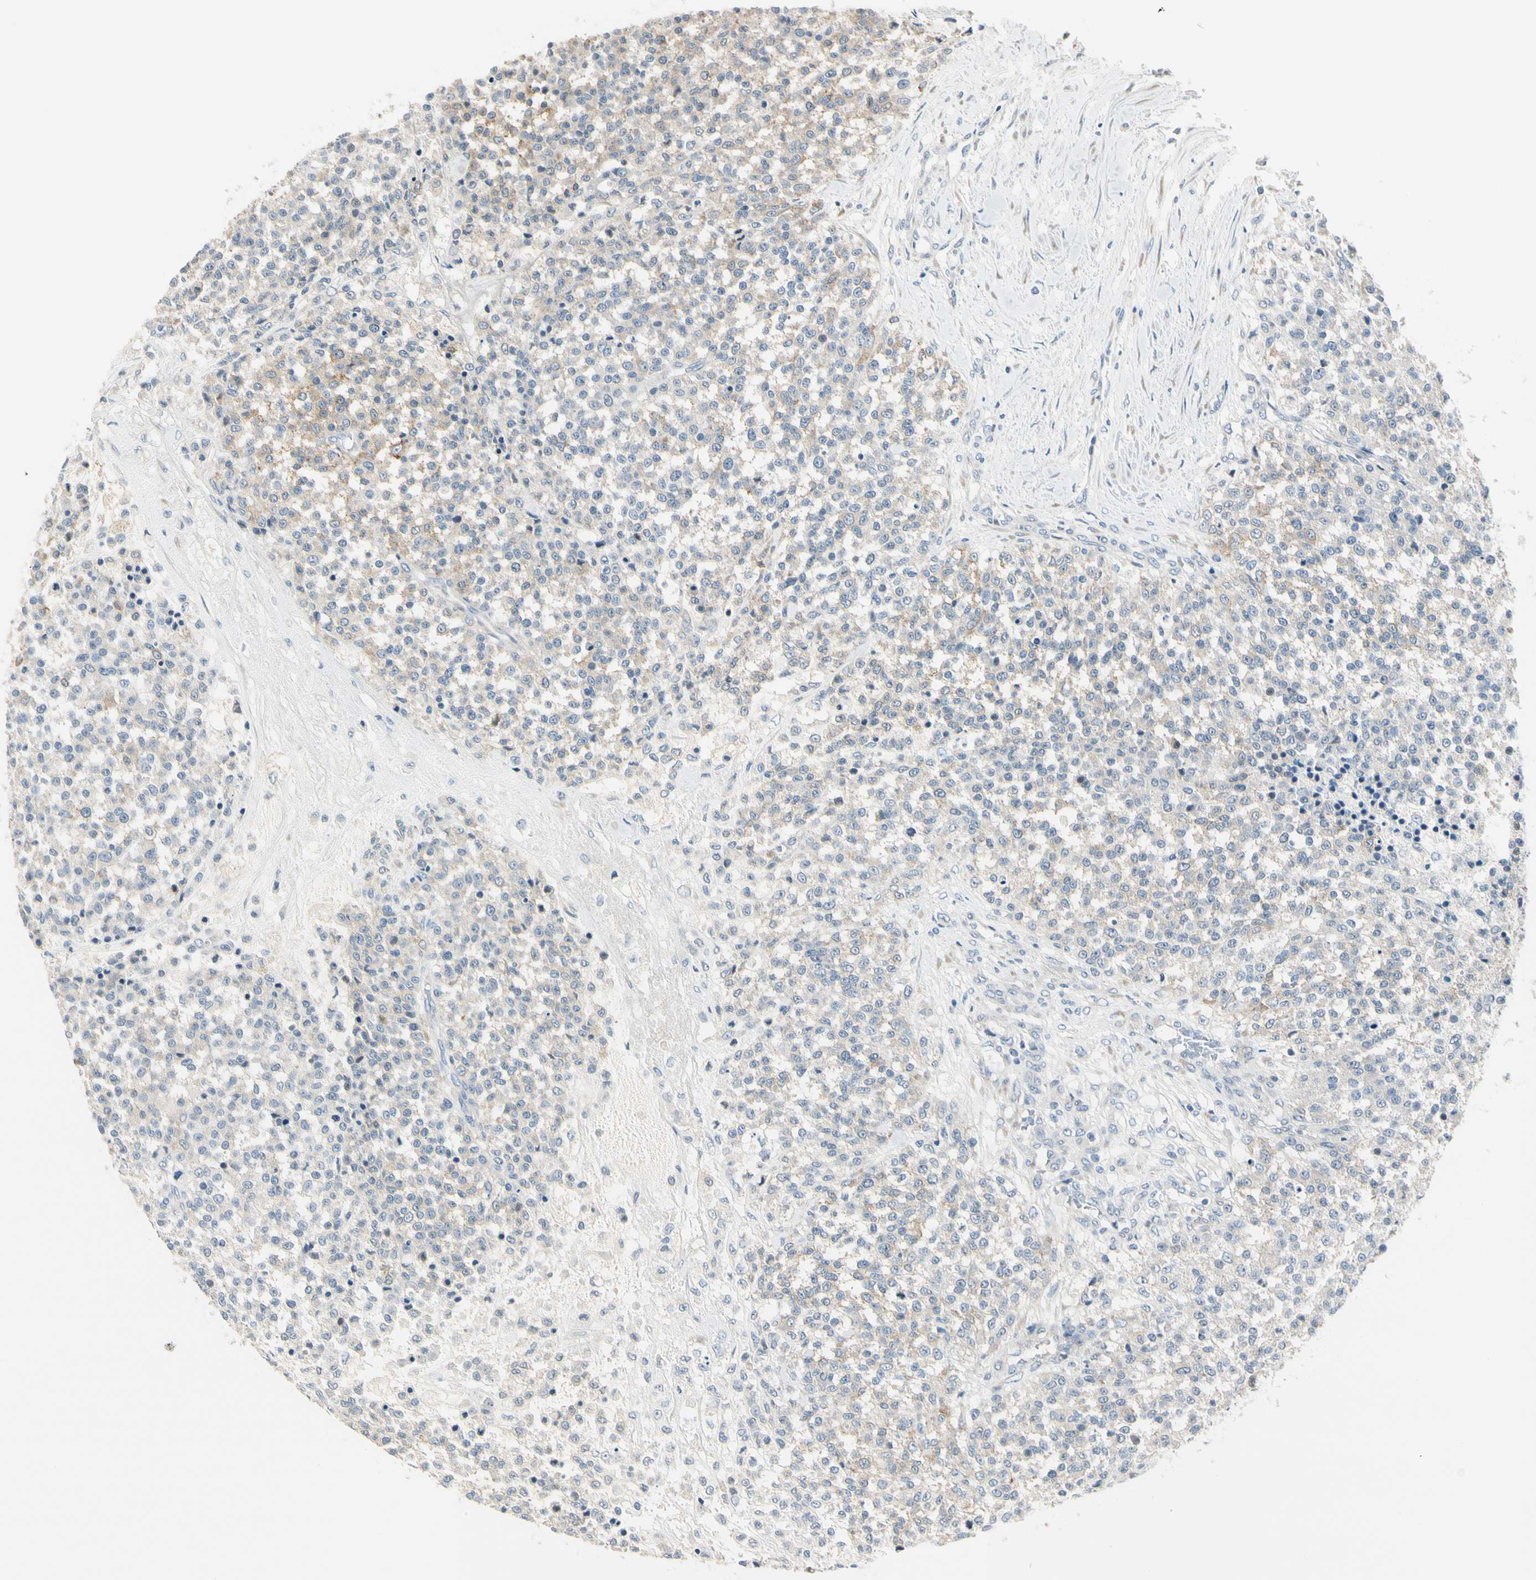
{"staining": {"intensity": "negative", "quantity": "none", "location": "none"}, "tissue": "testis cancer", "cell_type": "Tumor cells", "image_type": "cancer", "snomed": [{"axis": "morphology", "description": "Seminoma, NOS"}, {"axis": "topography", "description": "Testis"}], "caption": "DAB immunohistochemical staining of testis cancer (seminoma) demonstrates no significant expression in tumor cells. The staining was performed using DAB to visualize the protein expression in brown, while the nuclei were stained in blue with hematoxylin (Magnification: 20x).", "gene": "RPS6KB2", "patient": {"sex": "male", "age": 59}}